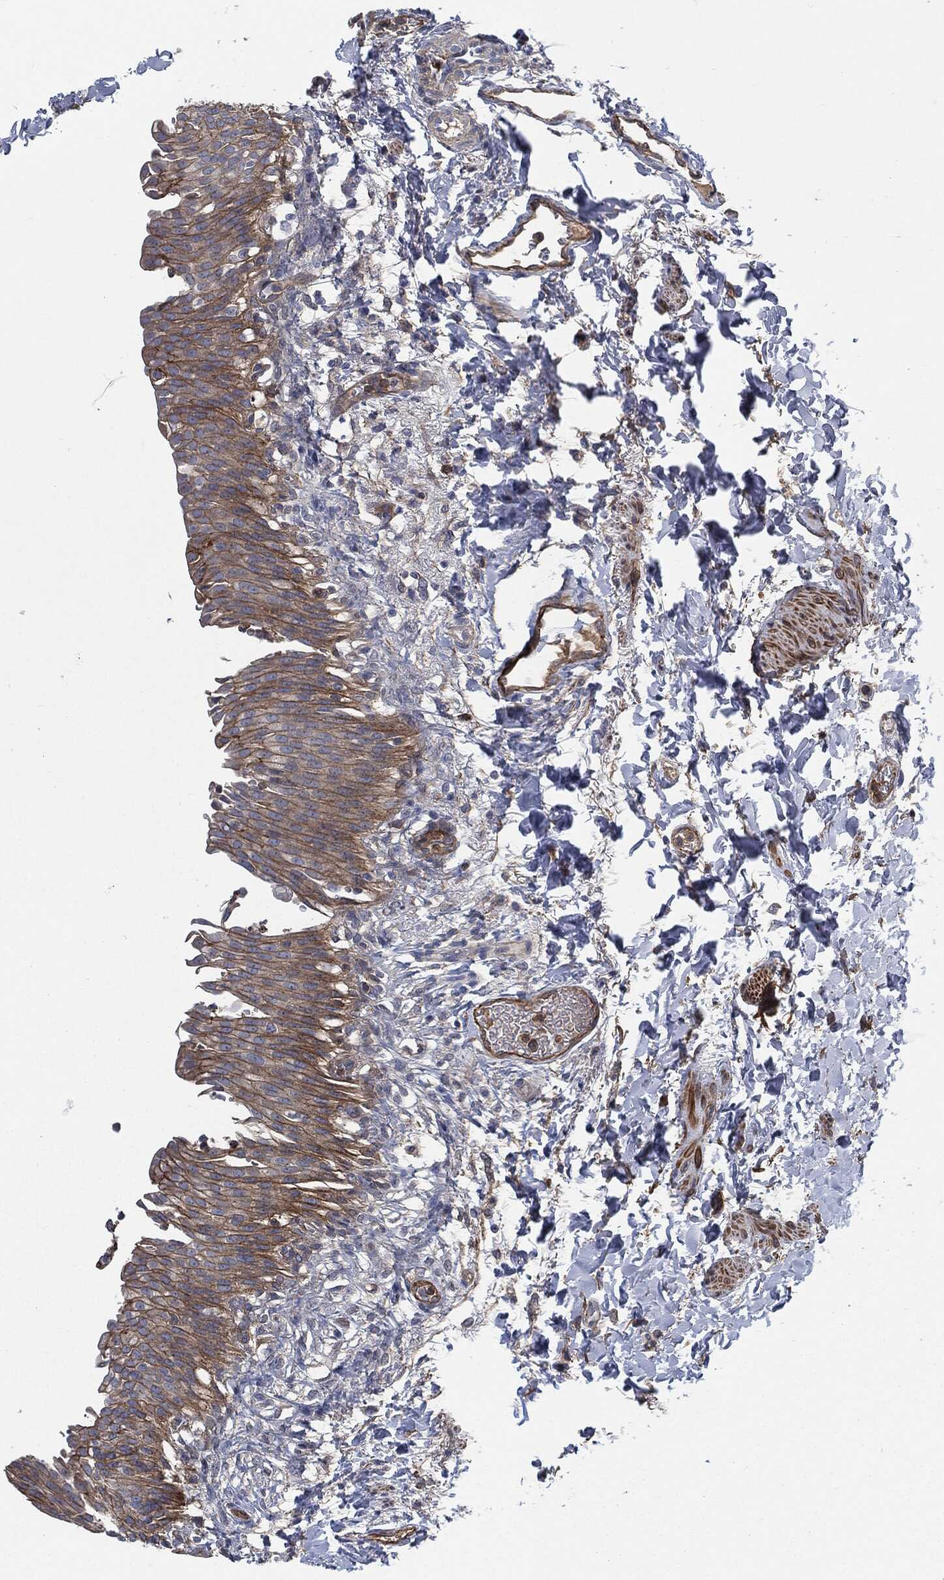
{"staining": {"intensity": "strong", "quantity": "25%-75%", "location": "cytoplasmic/membranous"}, "tissue": "urinary bladder", "cell_type": "Urothelial cells", "image_type": "normal", "snomed": [{"axis": "morphology", "description": "Normal tissue, NOS"}, {"axis": "topography", "description": "Urinary bladder"}], "caption": "This photomicrograph exhibits immunohistochemistry (IHC) staining of unremarkable human urinary bladder, with high strong cytoplasmic/membranous expression in approximately 25%-75% of urothelial cells.", "gene": "SVIL", "patient": {"sex": "female", "age": 60}}